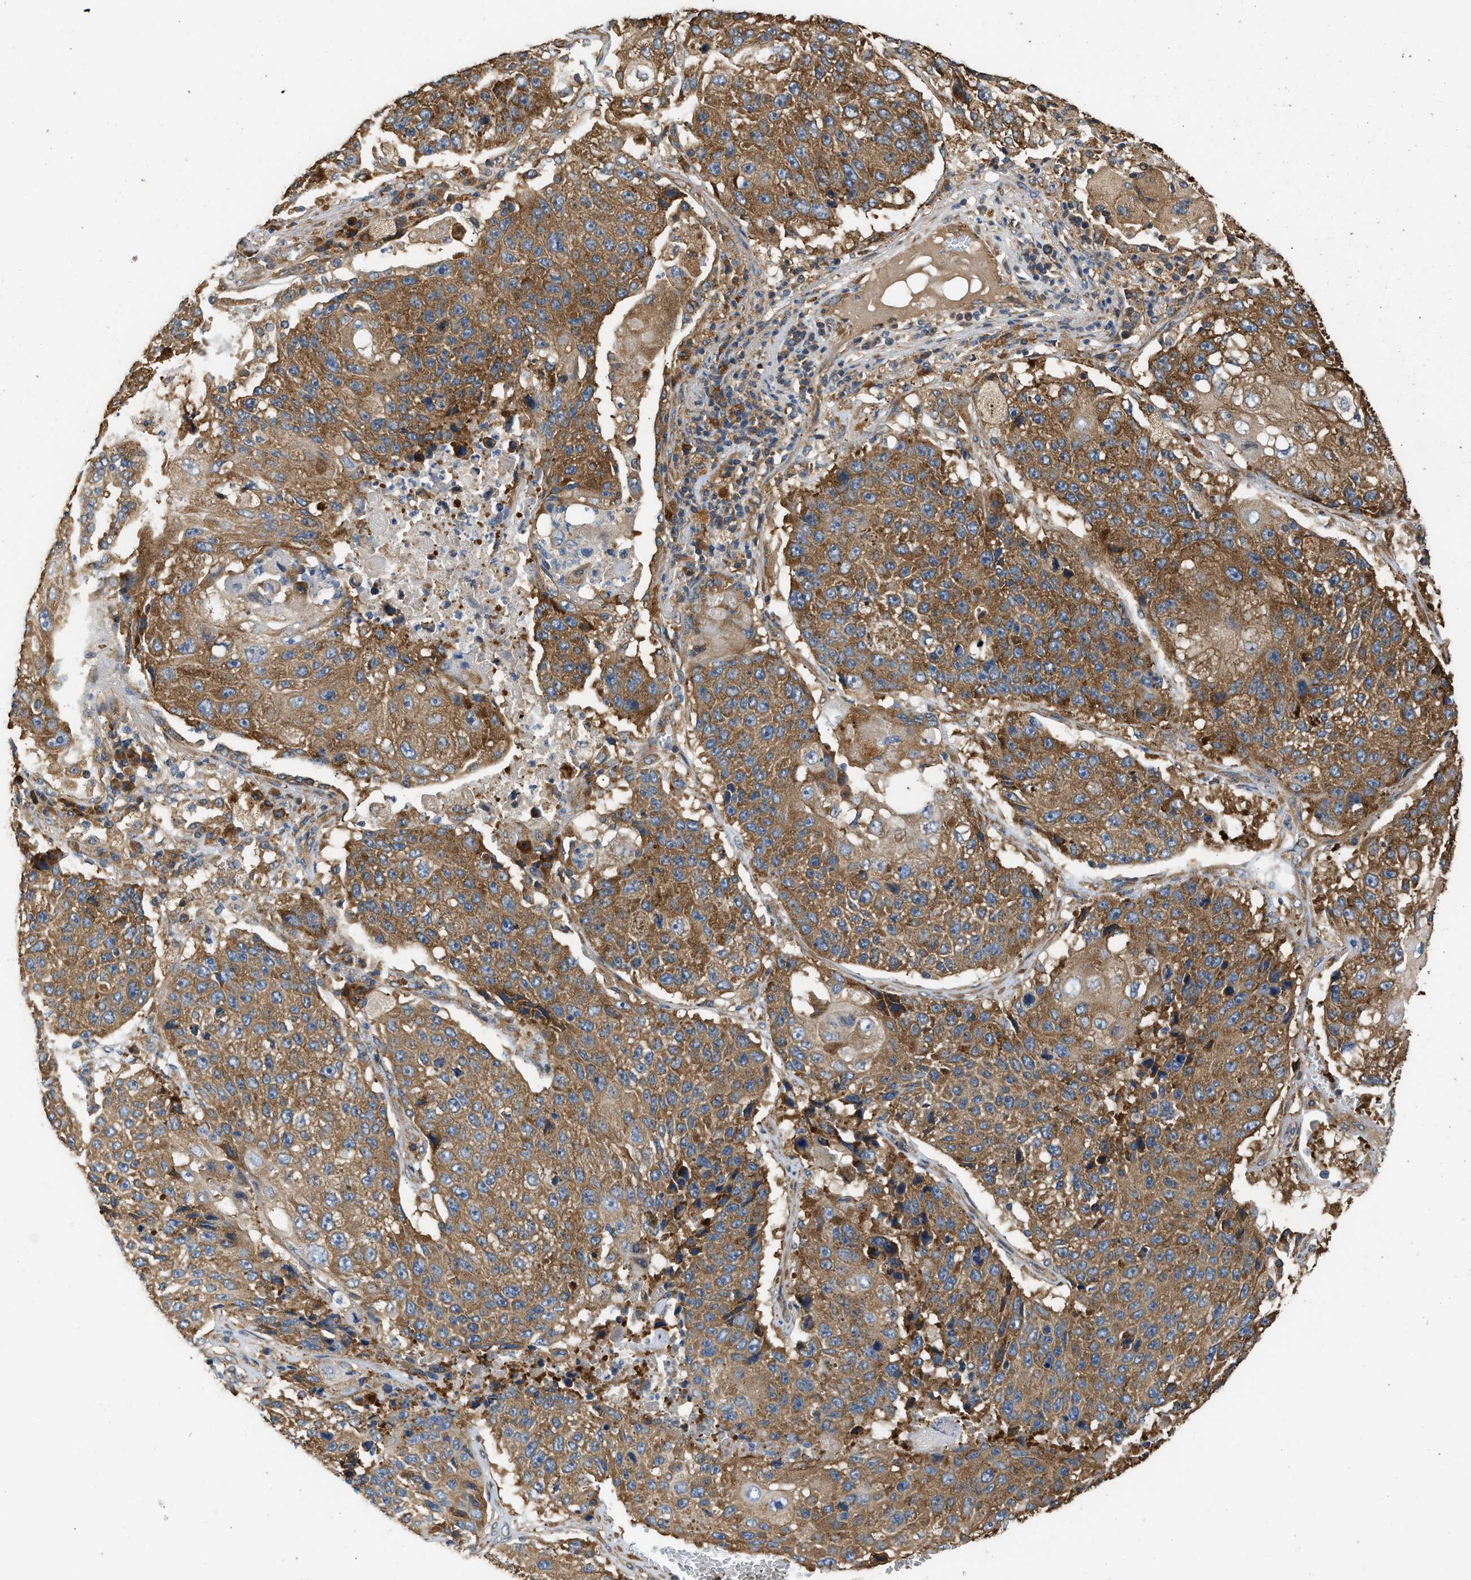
{"staining": {"intensity": "moderate", "quantity": ">75%", "location": "cytoplasmic/membranous"}, "tissue": "lung cancer", "cell_type": "Tumor cells", "image_type": "cancer", "snomed": [{"axis": "morphology", "description": "Squamous cell carcinoma, NOS"}, {"axis": "topography", "description": "Lung"}], "caption": "Moderate cytoplasmic/membranous staining is identified in about >75% of tumor cells in squamous cell carcinoma (lung).", "gene": "SLC36A4", "patient": {"sex": "male", "age": 61}}